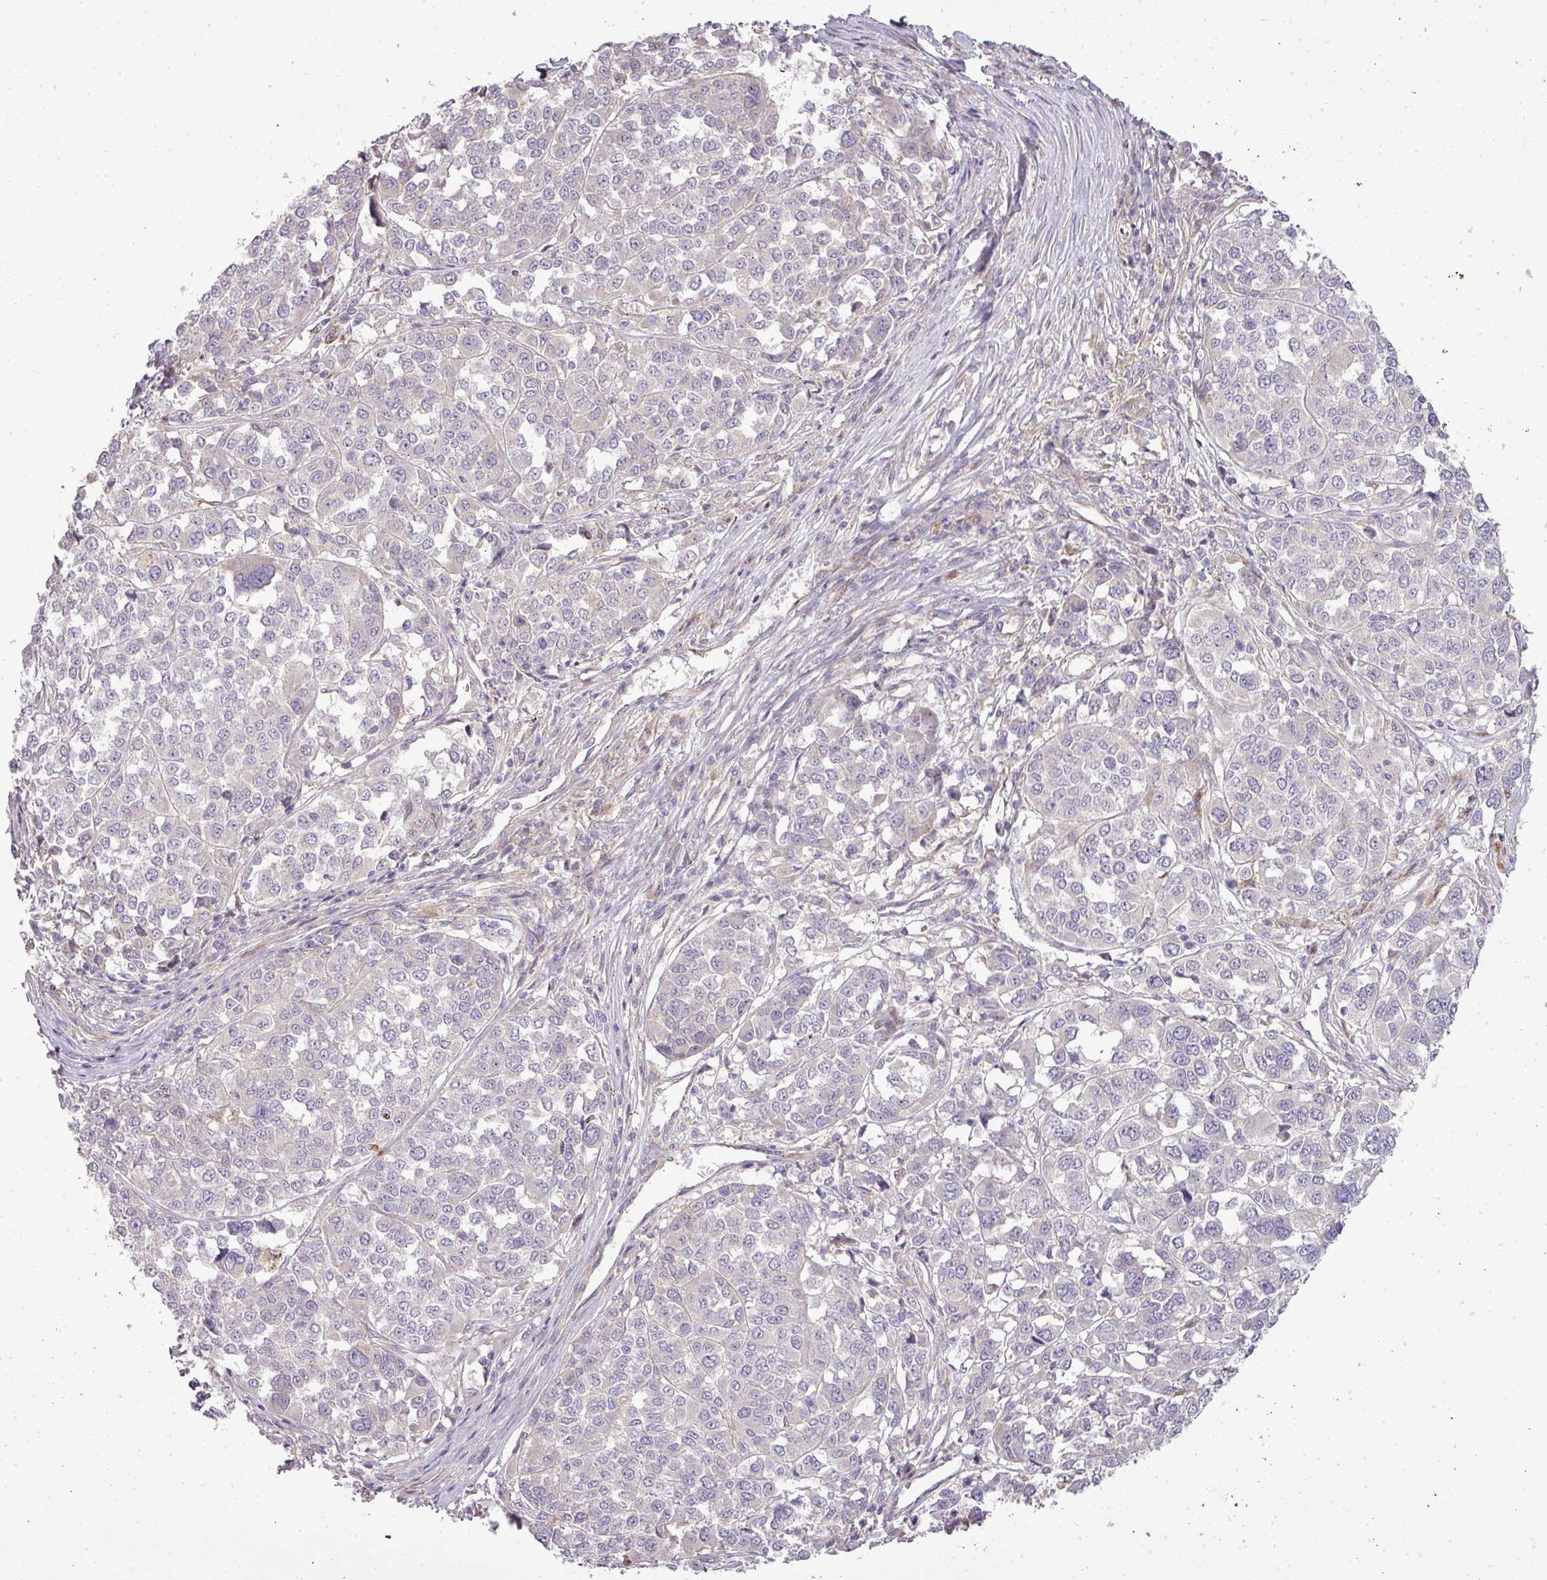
{"staining": {"intensity": "negative", "quantity": "none", "location": "none"}, "tissue": "melanoma", "cell_type": "Tumor cells", "image_type": "cancer", "snomed": [{"axis": "morphology", "description": "Malignant melanoma, Metastatic site"}, {"axis": "topography", "description": "Lymph node"}], "caption": "Immunohistochemistry (IHC) of human melanoma reveals no staining in tumor cells.", "gene": "PDRG1", "patient": {"sex": "male", "age": 44}}